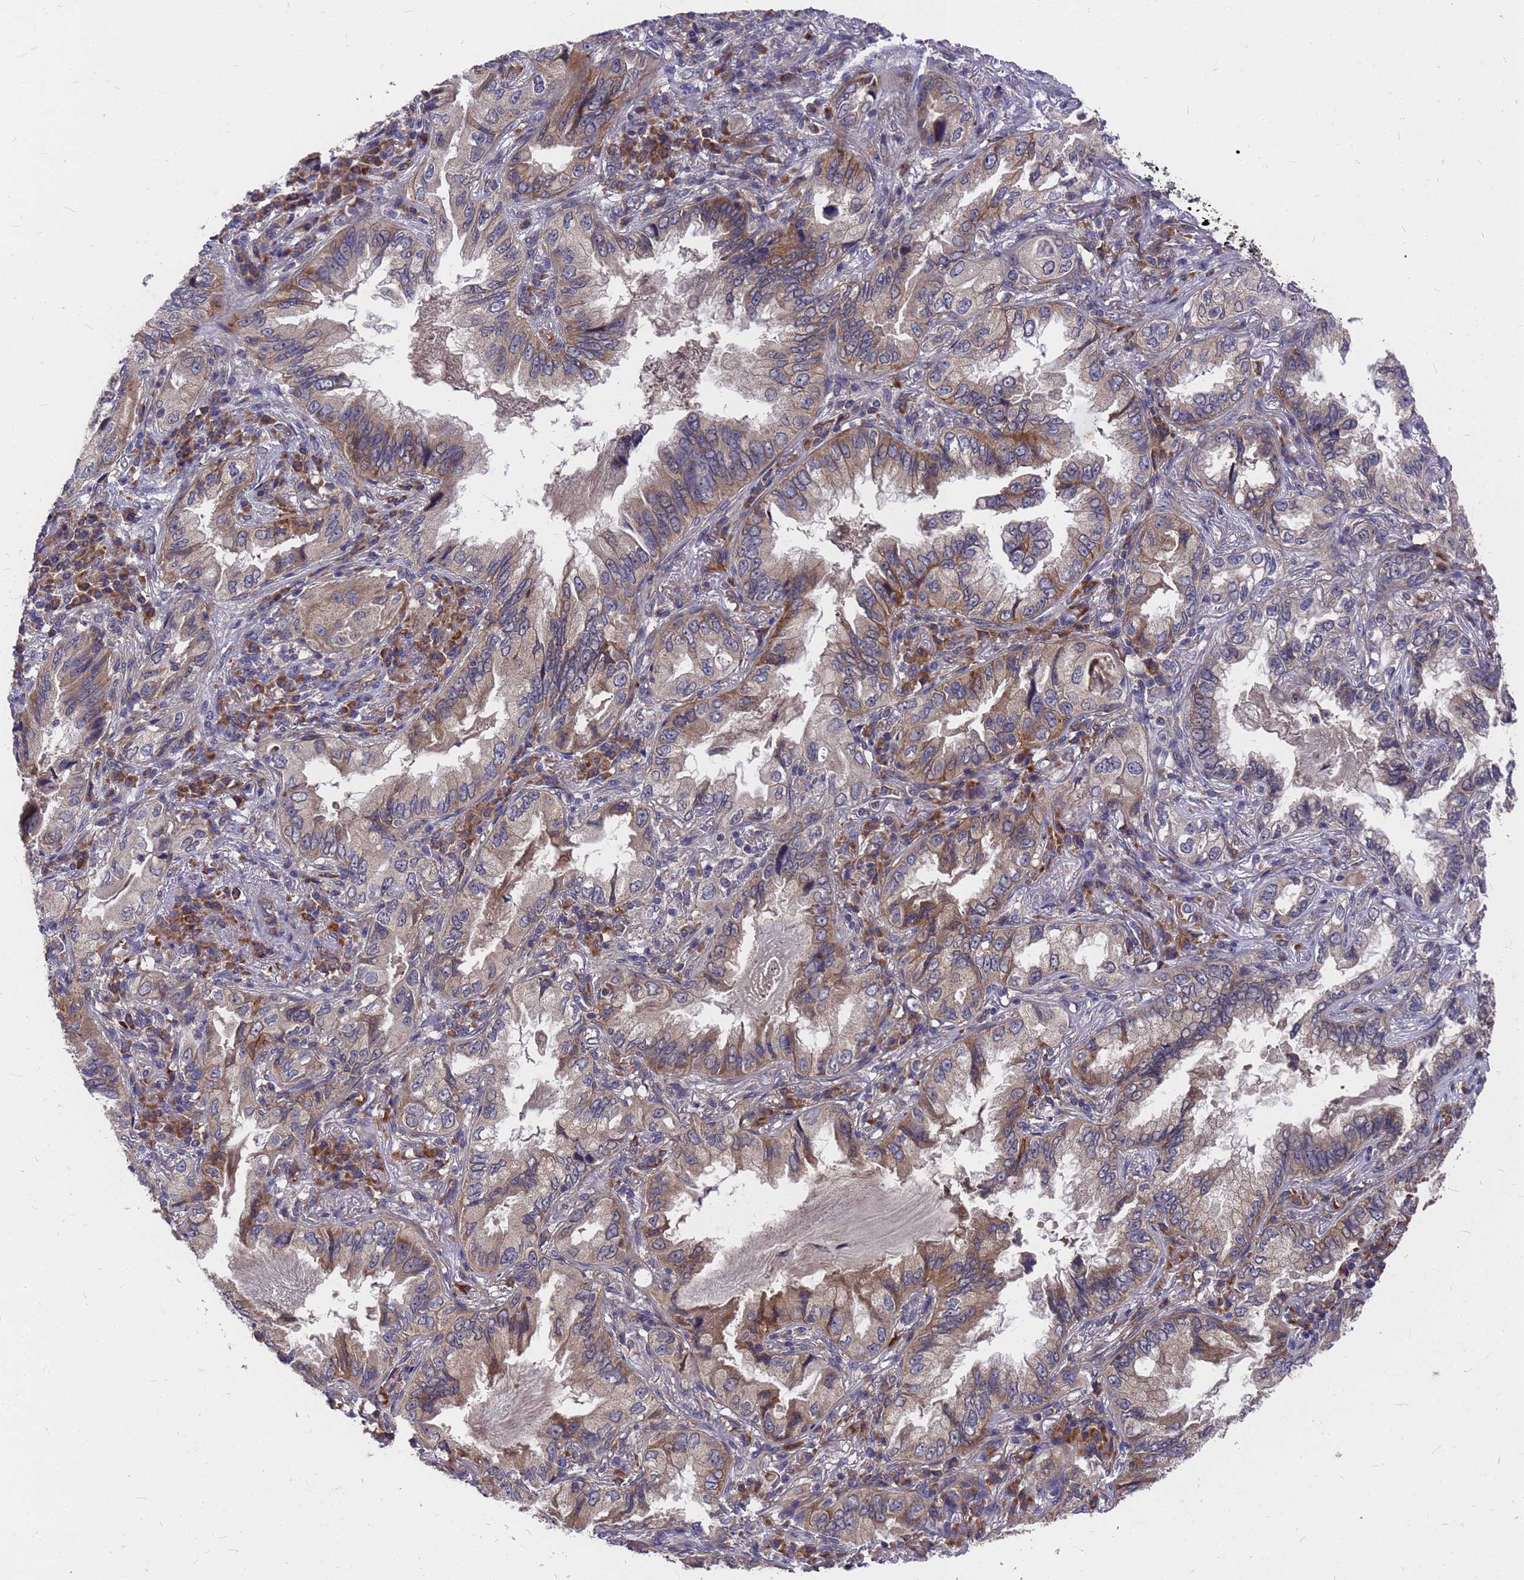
{"staining": {"intensity": "moderate", "quantity": "<25%", "location": "cytoplasmic/membranous"}, "tissue": "lung cancer", "cell_type": "Tumor cells", "image_type": "cancer", "snomed": [{"axis": "morphology", "description": "Adenocarcinoma, NOS"}, {"axis": "topography", "description": "Lung"}], "caption": "An IHC image of tumor tissue is shown. Protein staining in brown labels moderate cytoplasmic/membranous positivity in lung adenocarcinoma within tumor cells.", "gene": "ZNF717", "patient": {"sex": "female", "age": 69}}